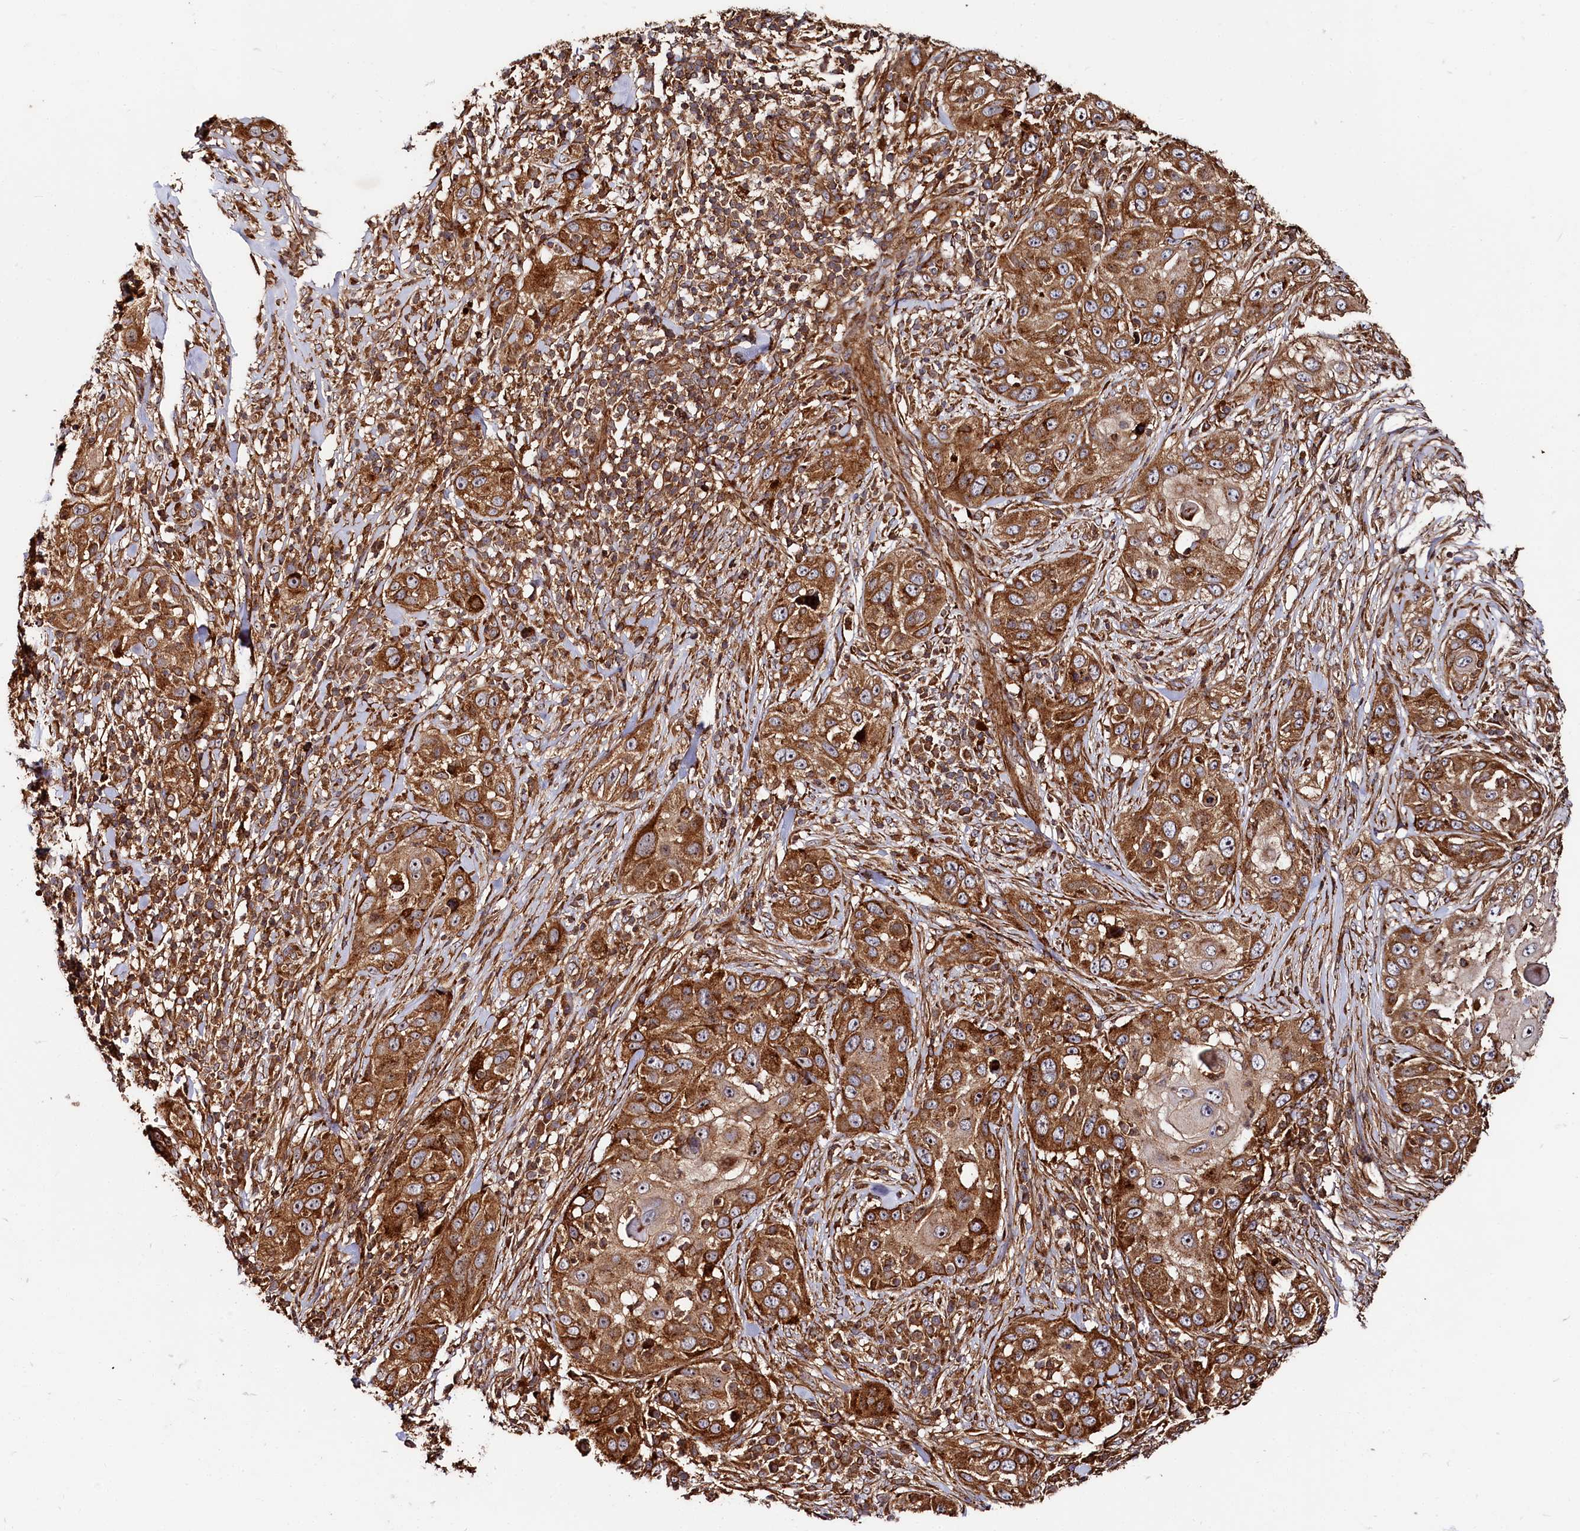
{"staining": {"intensity": "strong", "quantity": ">75%", "location": "cytoplasmic/membranous"}, "tissue": "skin cancer", "cell_type": "Tumor cells", "image_type": "cancer", "snomed": [{"axis": "morphology", "description": "Squamous cell carcinoma, NOS"}, {"axis": "topography", "description": "Skin"}], "caption": "Brown immunohistochemical staining in human skin cancer demonstrates strong cytoplasmic/membranous staining in approximately >75% of tumor cells. (DAB (3,3'-diaminobenzidine) = brown stain, brightfield microscopy at high magnification).", "gene": "WDR73", "patient": {"sex": "female", "age": 44}}